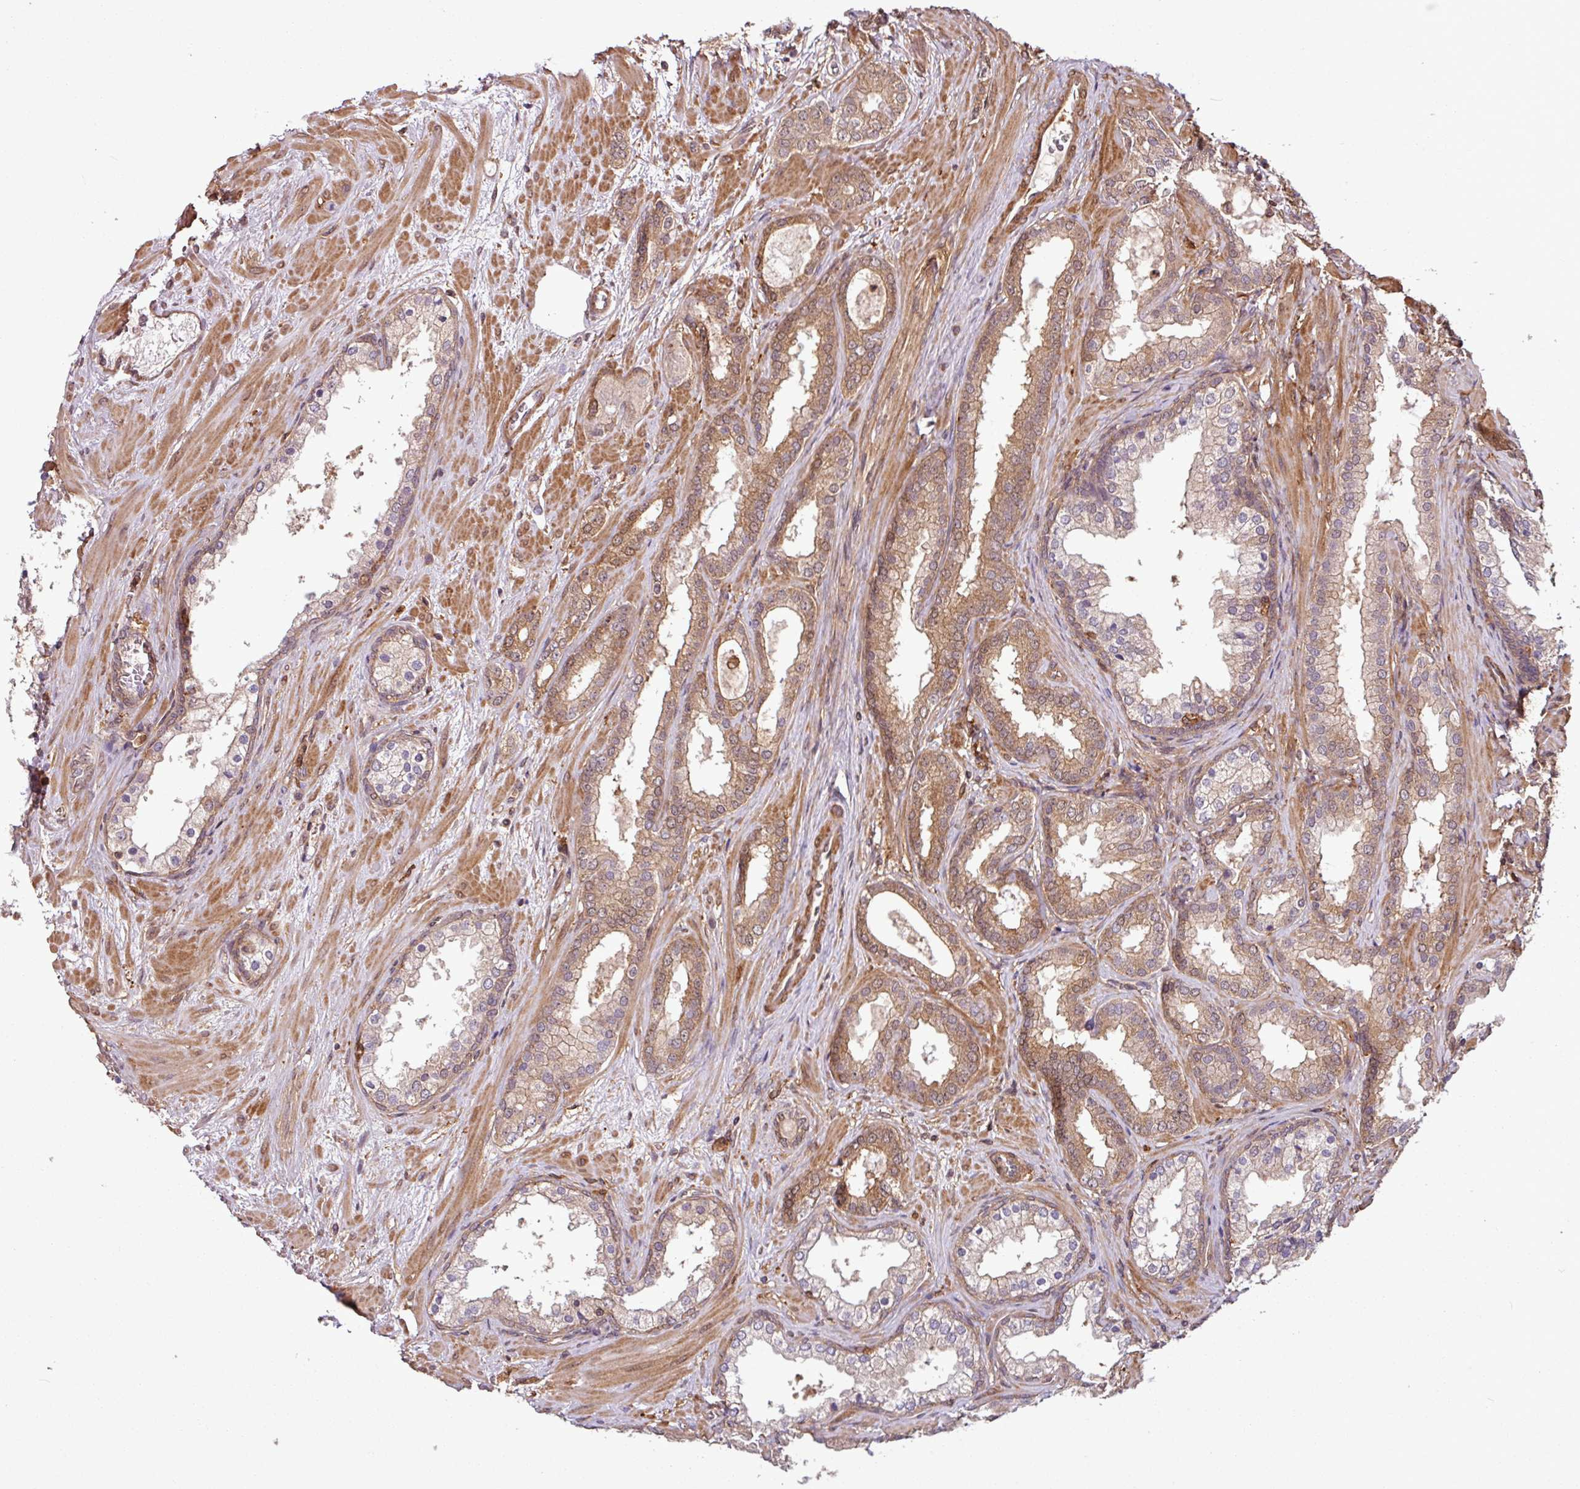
{"staining": {"intensity": "moderate", "quantity": ">75%", "location": "cytoplasmic/membranous"}, "tissue": "prostate cancer", "cell_type": "Tumor cells", "image_type": "cancer", "snomed": [{"axis": "morphology", "description": "Adenocarcinoma, High grade"}, {"axis": "topography", "description": "Prostate"}], "caption": "Immunohistochemistry (IHC) histopathology image of high-grade adenocarcinoma (prostate) stained for a protein (brown), which demonstrates medium levels of moderate cytoplasmic/membranous positivity in approximately >75% of tumor cells.", "gene": "SH3BGRL", "patient": {"sex": "male", "age": 64}}